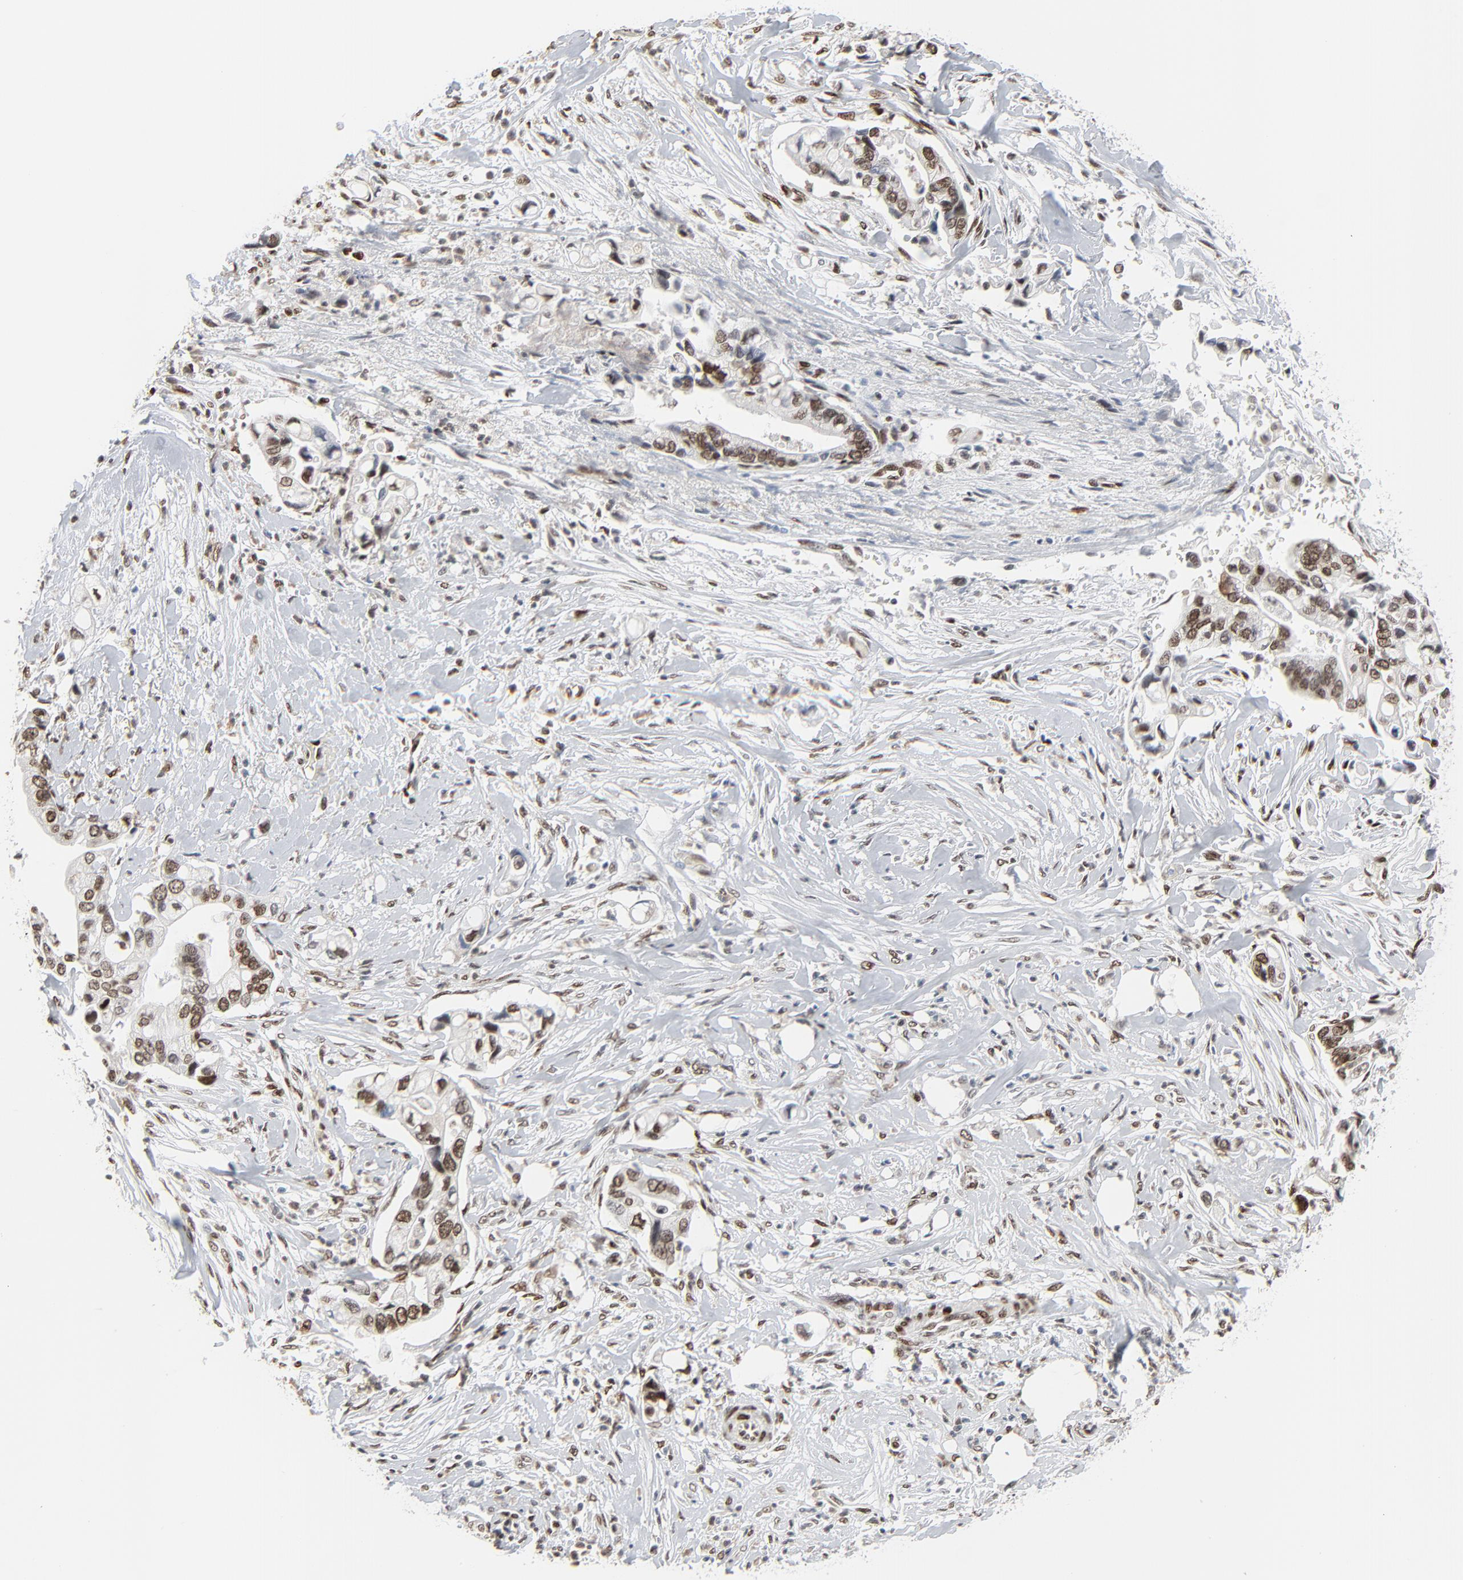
{"staining": {"intensity": "moderate", "quantity": ">75%", "location": "cytoplasmic/membranous,nuclear"}, "tissue": "pancreatic cancer", "cell_type": "Tumor cells", "image_type": "cancer", "snomed": [{"axis": "morphology", "description": "Adenocarcinoma, NOS"}, {"axis": "topography", "description": "Pancreas"}], "caption": "DAB (3,3'-diaminobenzidine) immunohistochemical staining of human pancreatic cancer reveals moderate cytoplasmic/membranous and nuclear protein expression in about >75% of tumor cells. Immunohistochemistry (ihc) stains the protein in brown and the nuclei are stained blue.", "gene": "CUX1", "patient": {"sex": "male", "age": 70}}